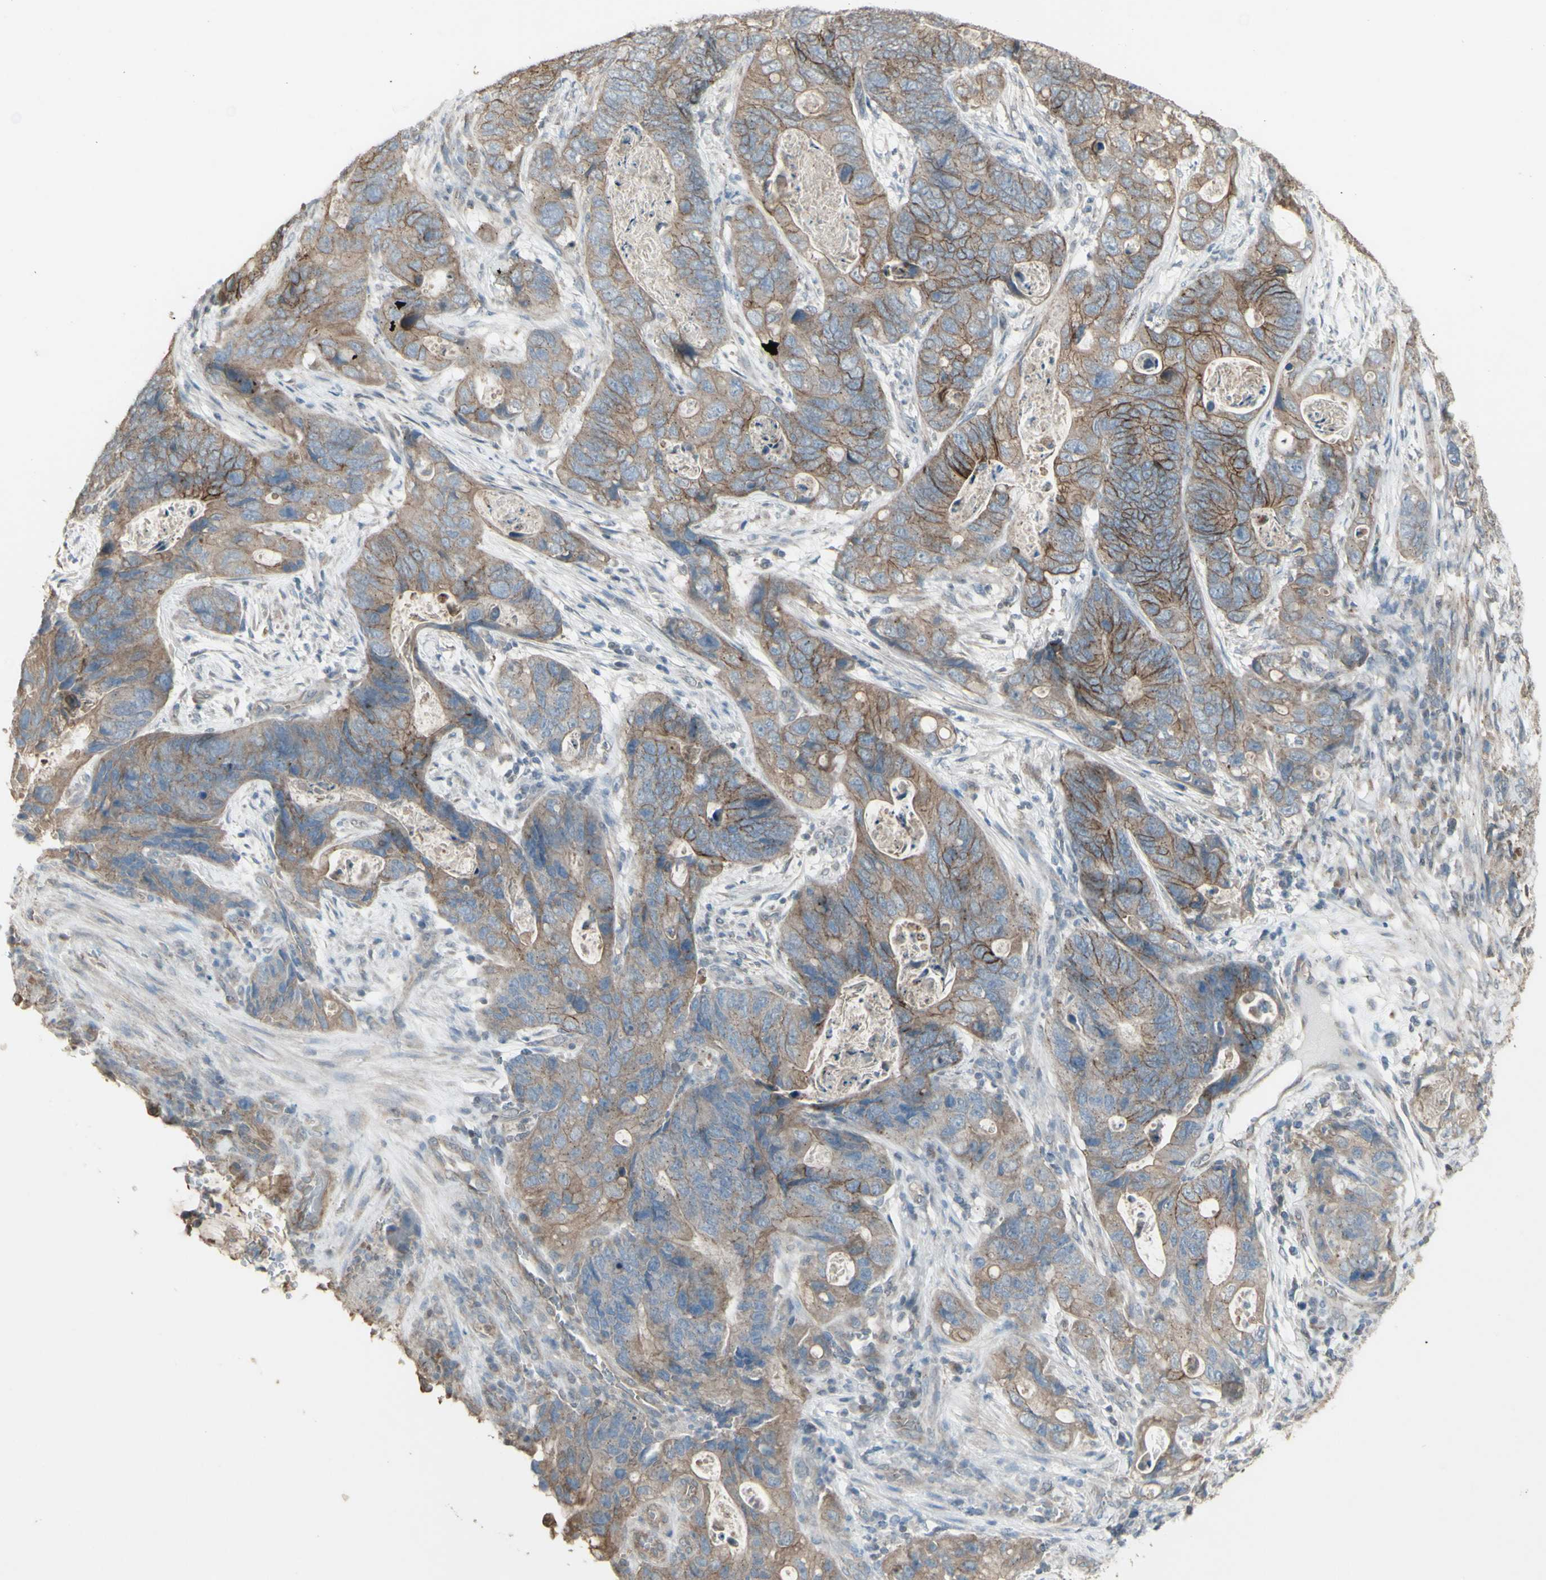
{"staining": {"intensity": "moderate", "quantity": ">75%", "location": "cytoplasmic/membranous"}, "tissue": "stomach cancer", "cell_type": "Tumor cells", "image_type": "cancer", "snomed": [{"axis": "morphology", "description": "Adenocarcinoma, NOS"}, {"axis": "topography", "description": "Stomach"}], "caption": "Immunohistochemistry (IHC) of human stomach cancer demonstrates medium levels of moderate cytoplasmic/membranous positivity in approximately >75% of tumor cells.", "gene": "FXYD3", "patient": {"sex": "female", "age": 89}}